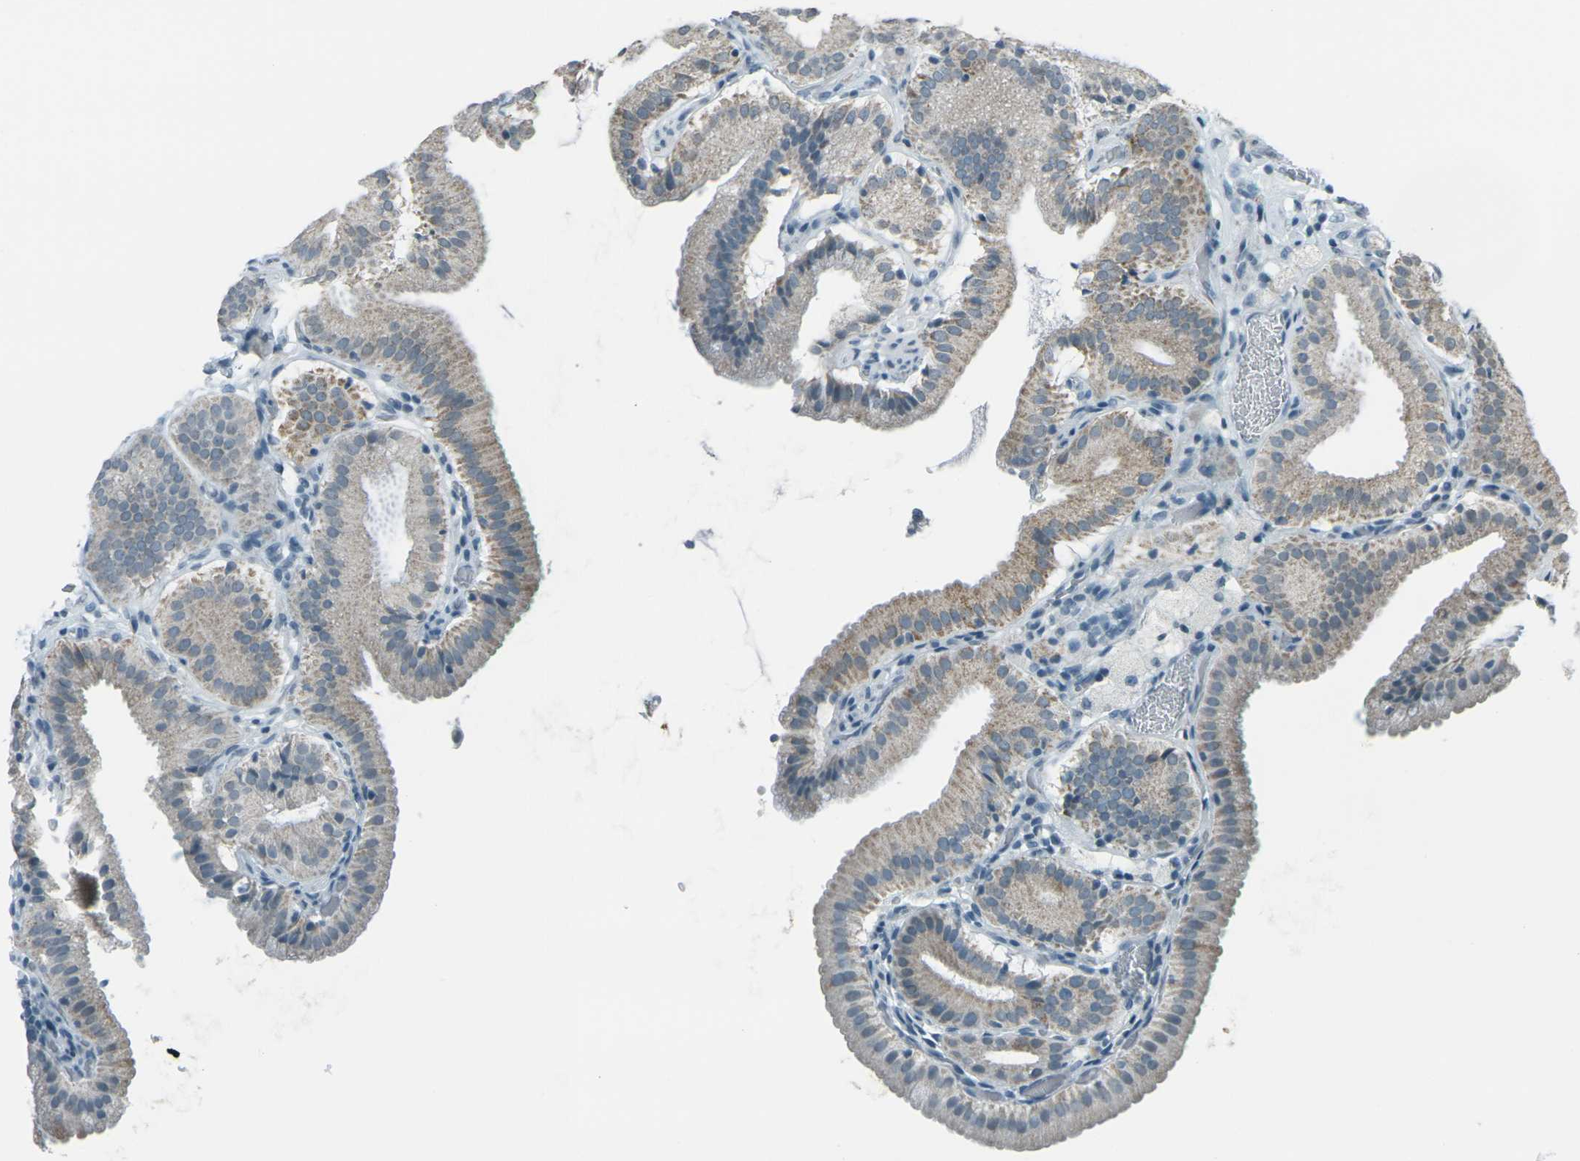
{"staining": {"intensity": "weak", "quantity": ">75%", "location": "cytoplasmic/membranous"}, "tissue": "gallbladder", "cell_type": "Glandular cells", "image_type": "normal", "snomed": [{"axis": "morphology", "description": "Normal tissue, NOS"}, {"axis": "topography", "description": "Gallbladder"}], "caption": "DAB immunohistochemical staining of unremarkable gallbladder displays weak cytoplasmic/membranous protein staining in approximately >75% of glandular cells. (DAB (3,3'-diaminobenzidine) = brown stain, brightfield microscopy at high magnification).", "gene": "H2BC1", "patient": {"sex": "male", "age": 54}}